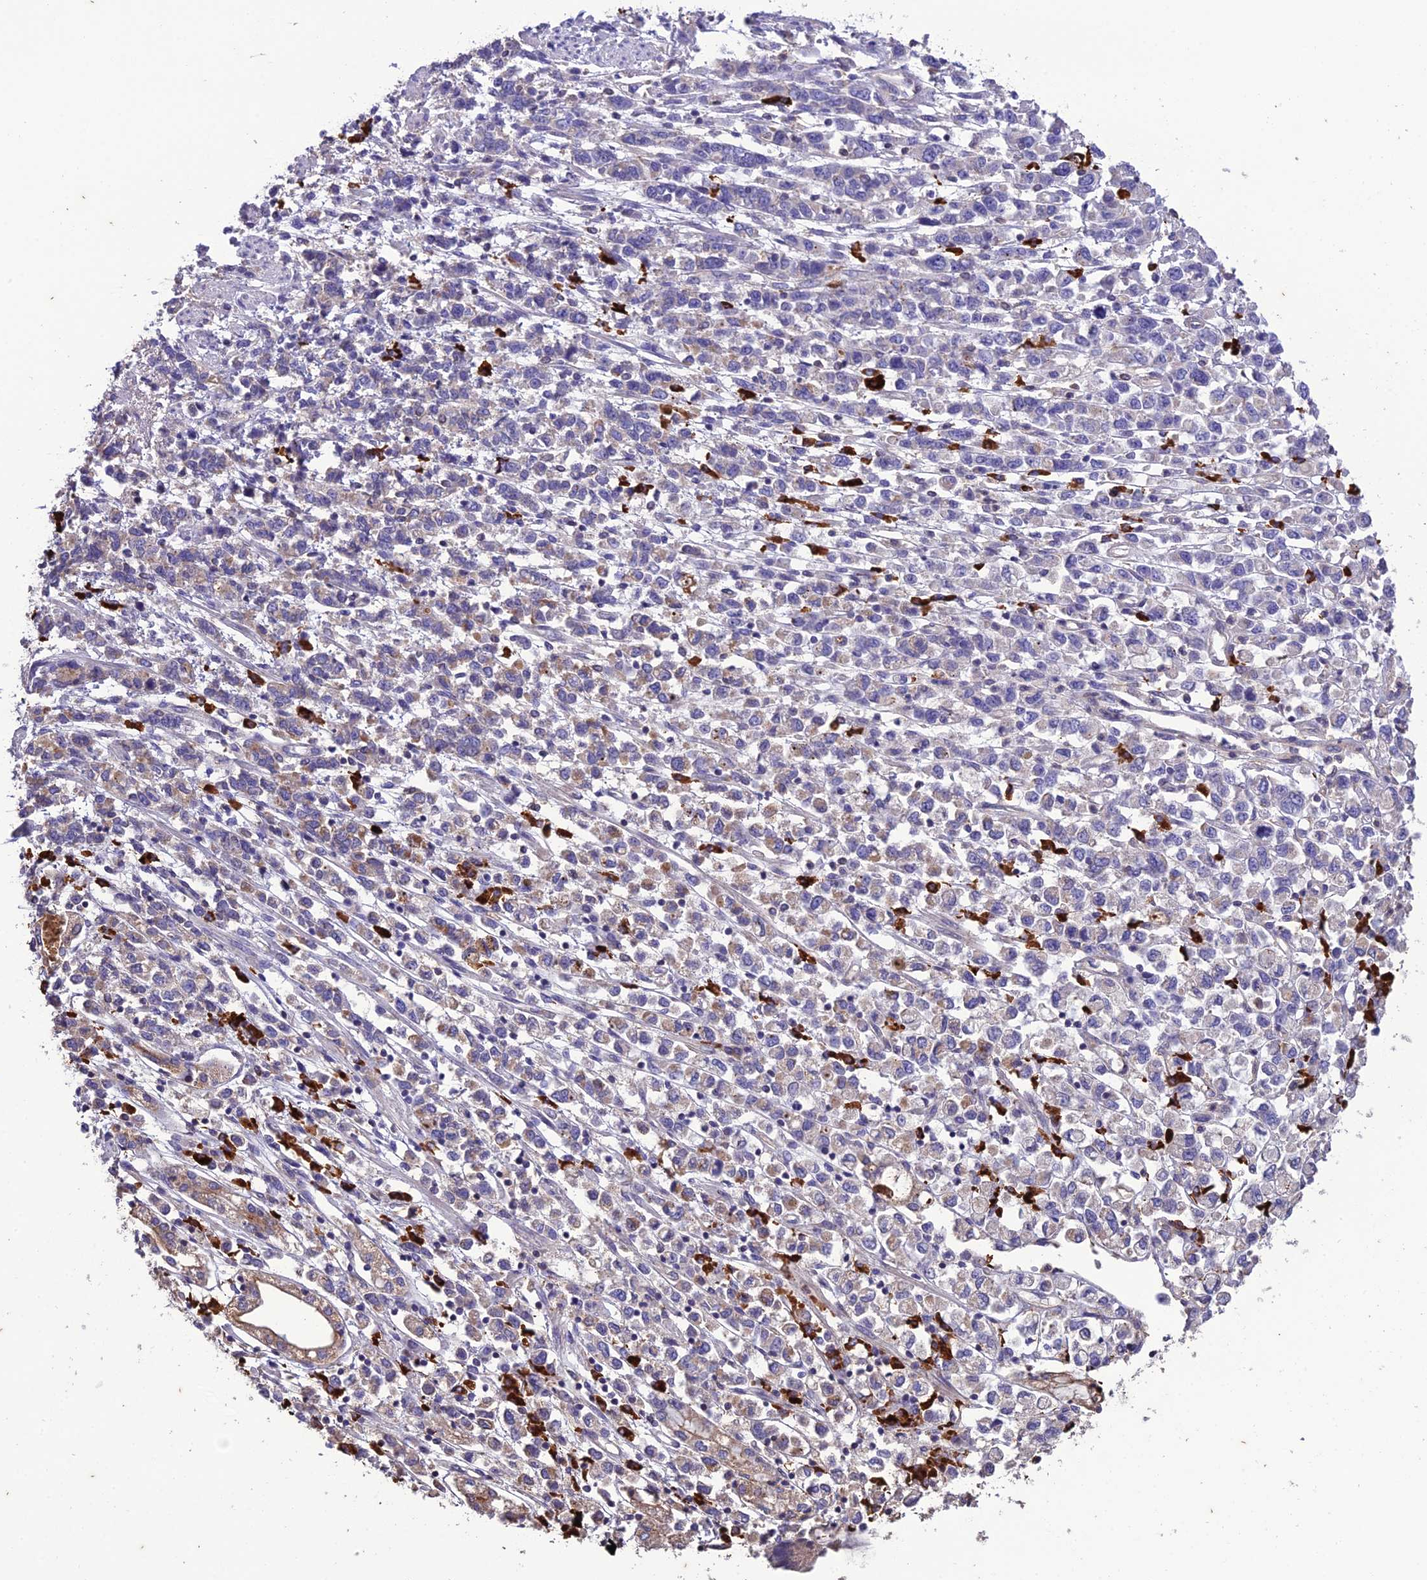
{"staining": {"intensity": "weak", "quantity": "<25%", "location": "cytoplasmic/membranous"}, "tissue": "stomach cancer", "cell_type": "Tumor cells", "image_type": "cancer", "snomed": [{"axis": "morphology", "description": "Adenocarcinoma, NOS"}, {"axis": "topography", "description": "Stomach"}], "caption": "Tumor cells show no significant expression in adenocarcinoma (stomach). (Stains: DAB IHC with hematoxylin counter stain, Microscopy: brightfield microscopy at high magnification).", "gene": "MIOS", "patient": {"sex": "female", "age": 76}}